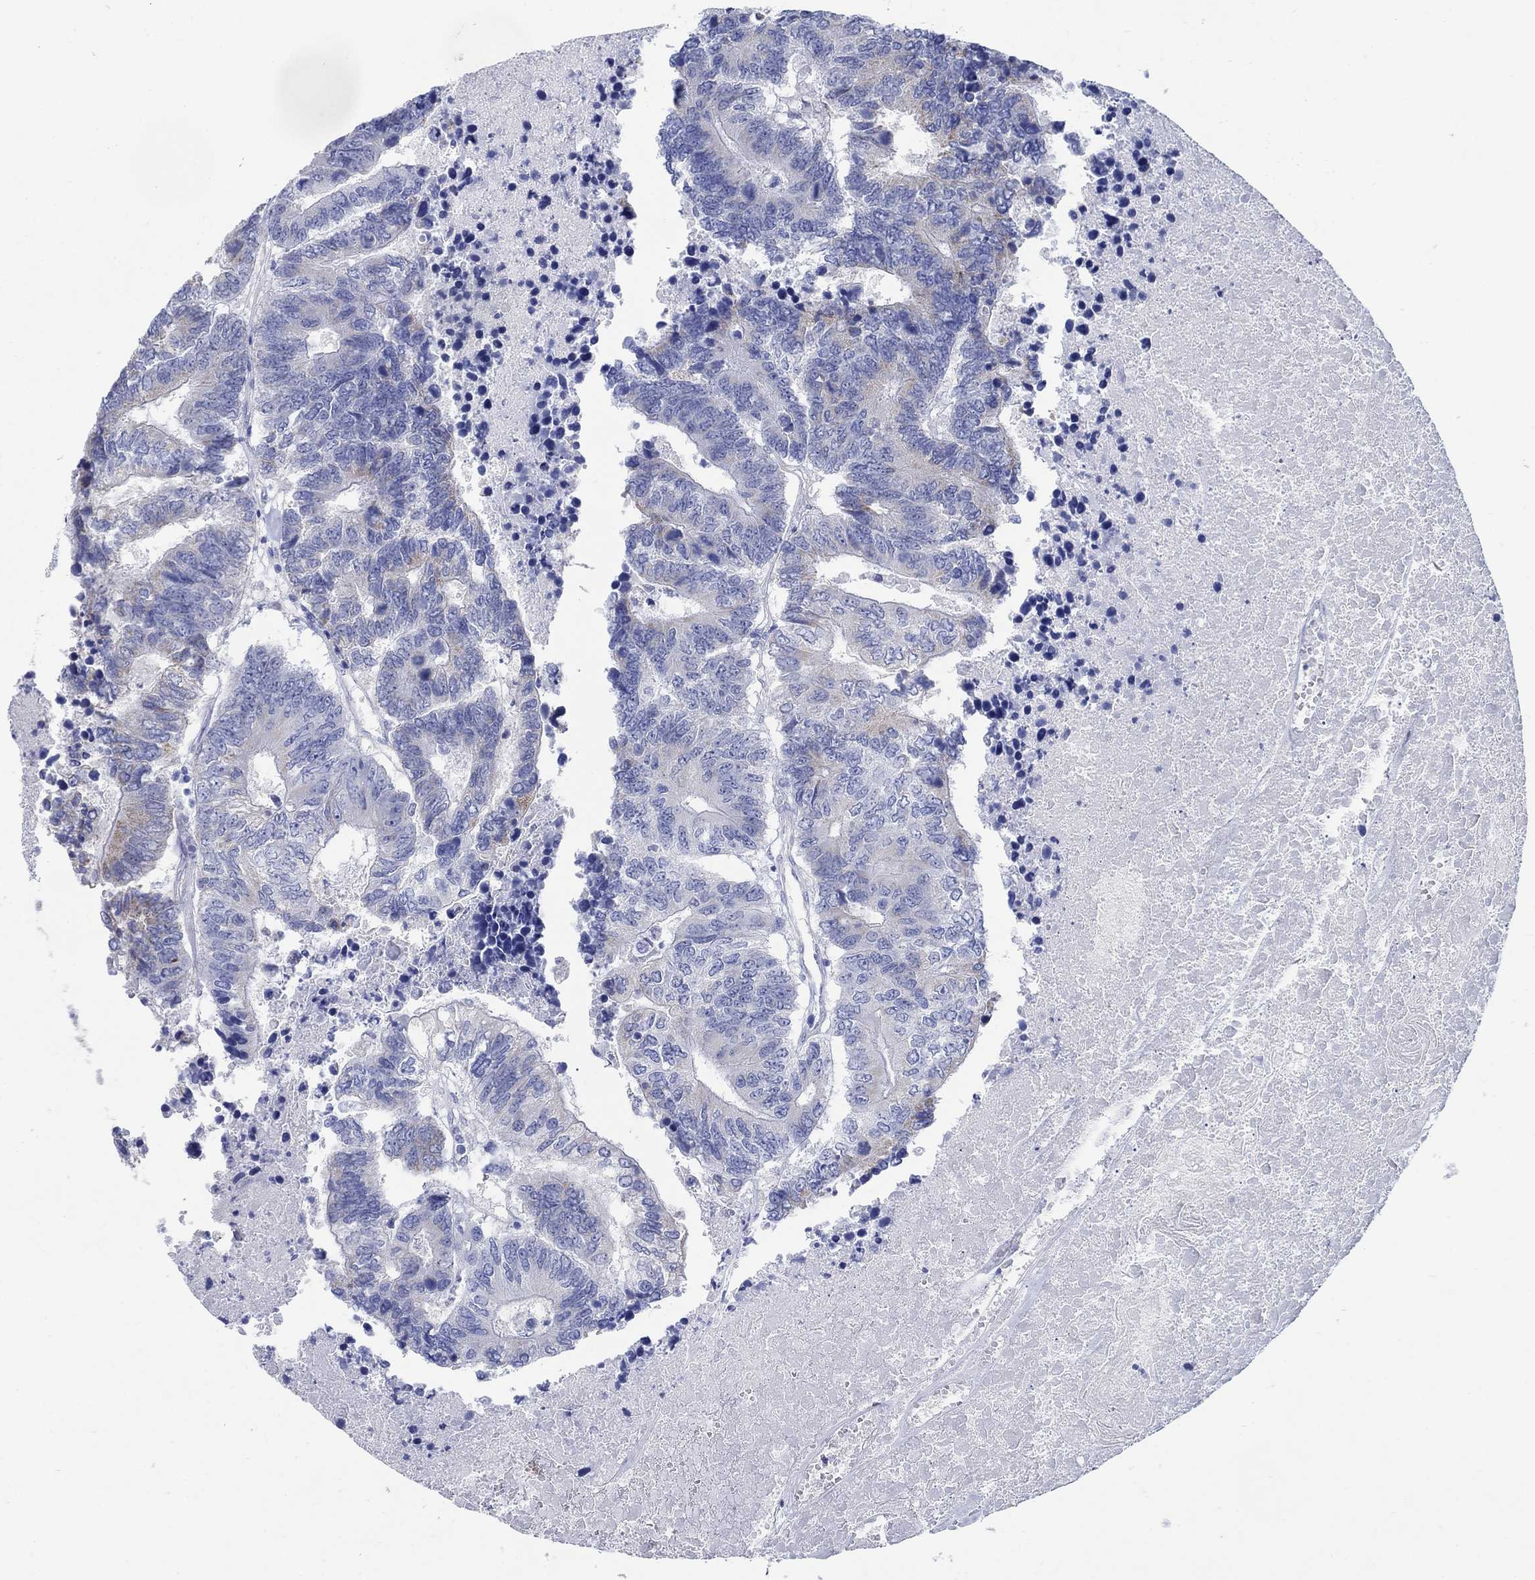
{"staining": {"intensity": "weak", "quantity": "<25%", "location": "cytoplasmic/membranous"}, "tissue": "colorectal cancer", "cell_type": "Tumor cells", "image_type": "cancer", "snomed": [{"axis": "morphology", "description": "Adenocarcinoma, NOS"}, {"axis": "topography", "description": "Colon"}], "caption": "There is no significant positivity in tumor cells of adenocarcinoma (colorectal).", "gene": "ZDHHC14", "patient": {"sex": "female", "age": 48}}